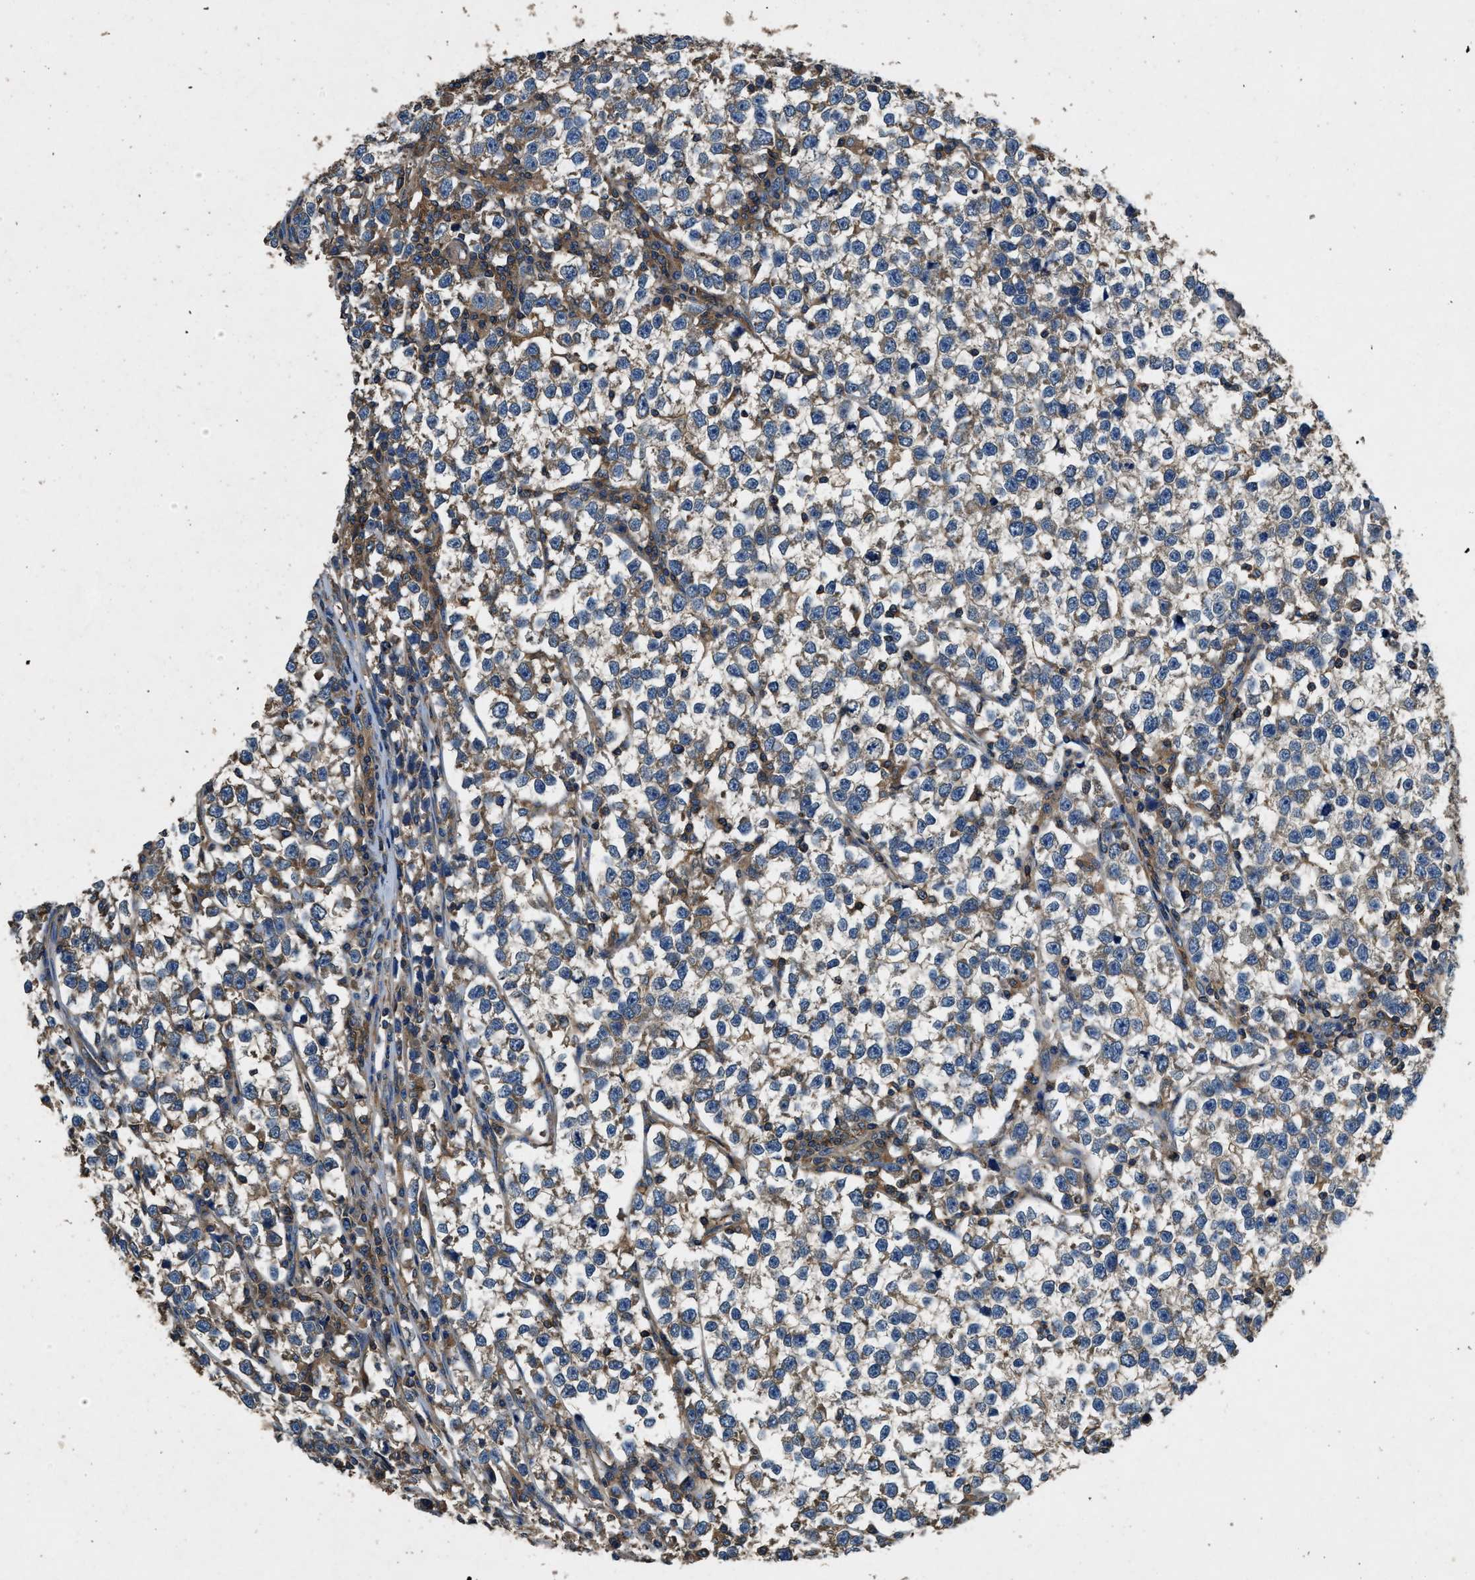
{"staining": {"intensity": "weak", "quantity": "<25%", "location": "cytoplasmic/membranous"}, "tissue": "testis cancer", "cell_type": "Tumor cells", "image_type": "cancer", "snomed": [{"axis": "morphology", "description": "Normal tissue, NOS"}, {"axis": "morphology", "description": "Seminoma, NOS"}, {"axis": "topography", "description": "Testis"}], "caption": "Immunohistochemical staining of human seminoma (testis) demonstrates no significant staining in tumor cells.", "gene": "BLOC1S1", "patient": {"sex": "male", "age": 43}}